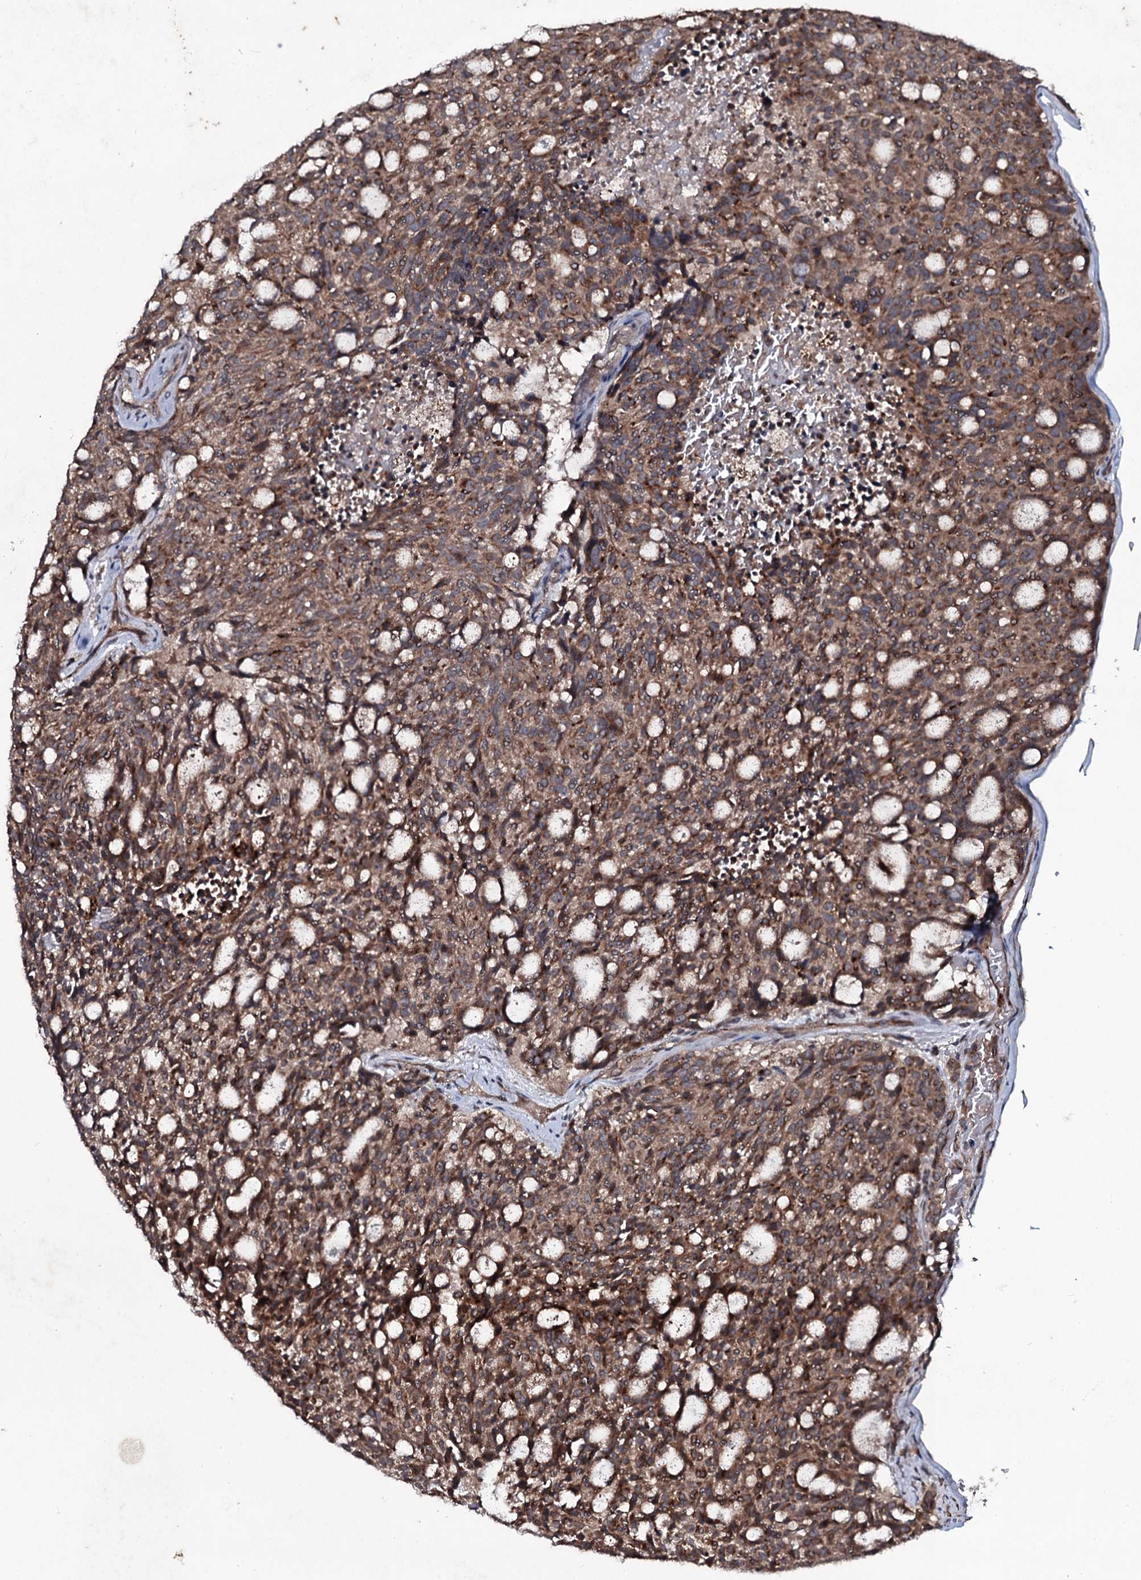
{"staining": {"intensity": "moderate", "quantity": ">75%", "location": "cytoplasmic/membranous"}, "tissue": "carcinoid", "cell_type": "Tumor cells", "image_type": "cancer", "snomed": [{"axis": "morphology", "description": "Carcinoid, malignant, NOS"}, {"axis": "topography", "description": "Pancreas"}], "caption": "DAB (3,3'-diaminobenzidine) immunohistochemical staining of carcinoid displays moderate cytoplasmic/membranous protein positivity in about >75% of tumor cells.", "gene": "SNAP23", "patient": {"sex": "female", "age": 54}}